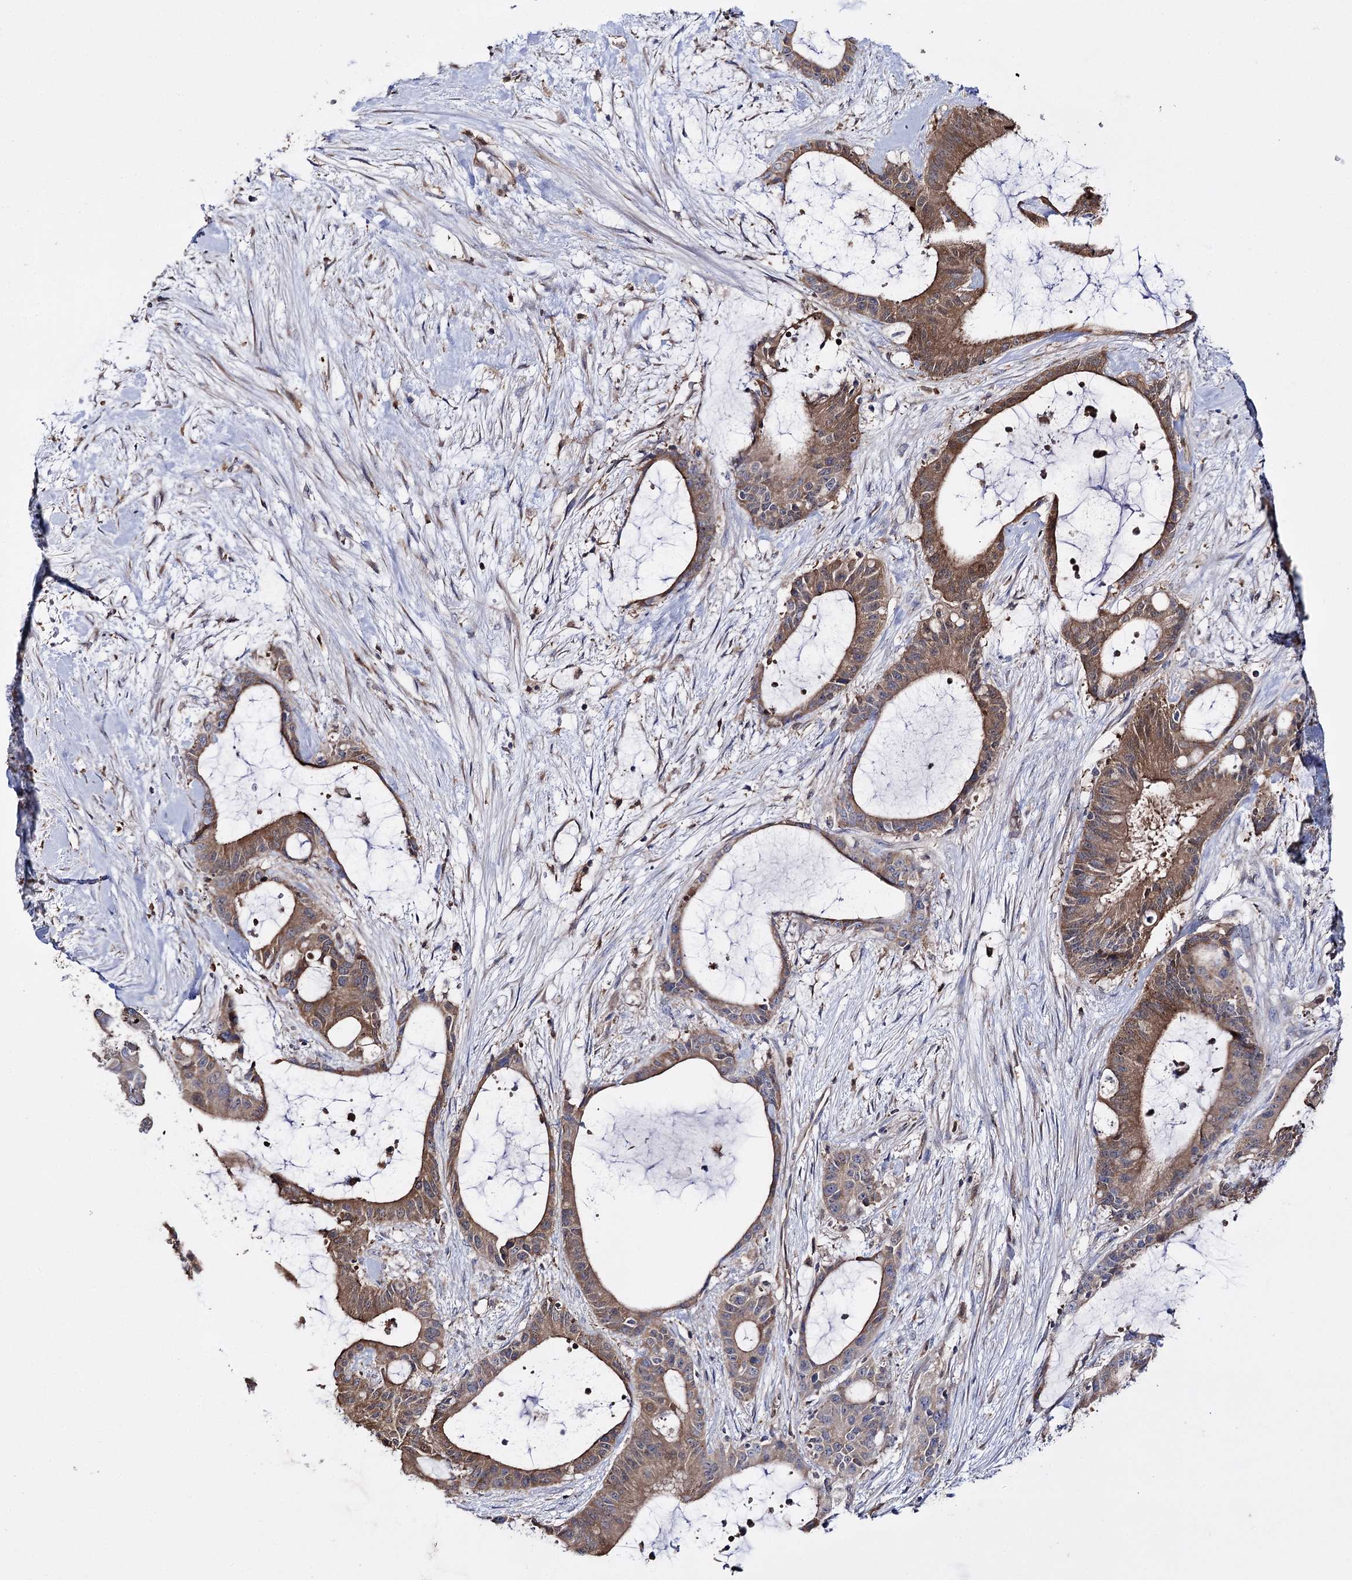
{"staining": {"intensity": "moderate", "quantity": ">75%", "location": "cytoplasmic/membranous"}, "tissue": "liver cancer", "cell_type": "Tumor cells", "image_type": "cancer", "snomed": [{"axis": "morphology", "description": "Normal tissue, NOS"}, {"axis": "morphology", "description": "Cholangiocarcinoma"}, {"axis": "topography", "description": "Liver"}, {"axis": "topography", "description": "Peripheral nerve tissue"}], "caption": "Human liver cancer (cholangiocarcinoma) stained with a brown dye exhibits moderate cytoplasmic/membranous positive staining in approximately >75% of tumor cells.", "gene": "PTER", "patient": {"sex": "female", "age": 73}}